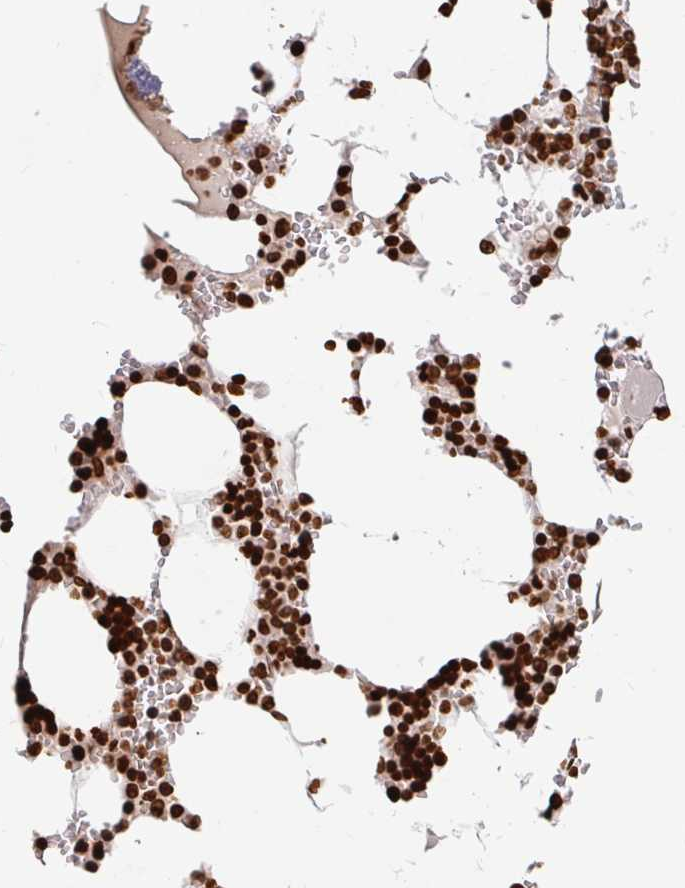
{"staining": {"intensity": "strong", "quantity": ">75%", "location": "nuclear"}, "tissue": "bone marrow", "cell_type": "Hematopoietic cells", "image_type": "normal", "snomed": [{"axis": "morphology", "description": "Normal tissue, NOS"}, {"axis": "topography", "description": "Bone marrow"}], "caption": "Approximately >75% of hematopoietic cells in unremarkable human bone marrow demonstrate strong nuclear protein staining as visualized by brown immunohistochemical staining.", "gene": "H2BC5", "patient": {"sex": "male", "age": 64}}